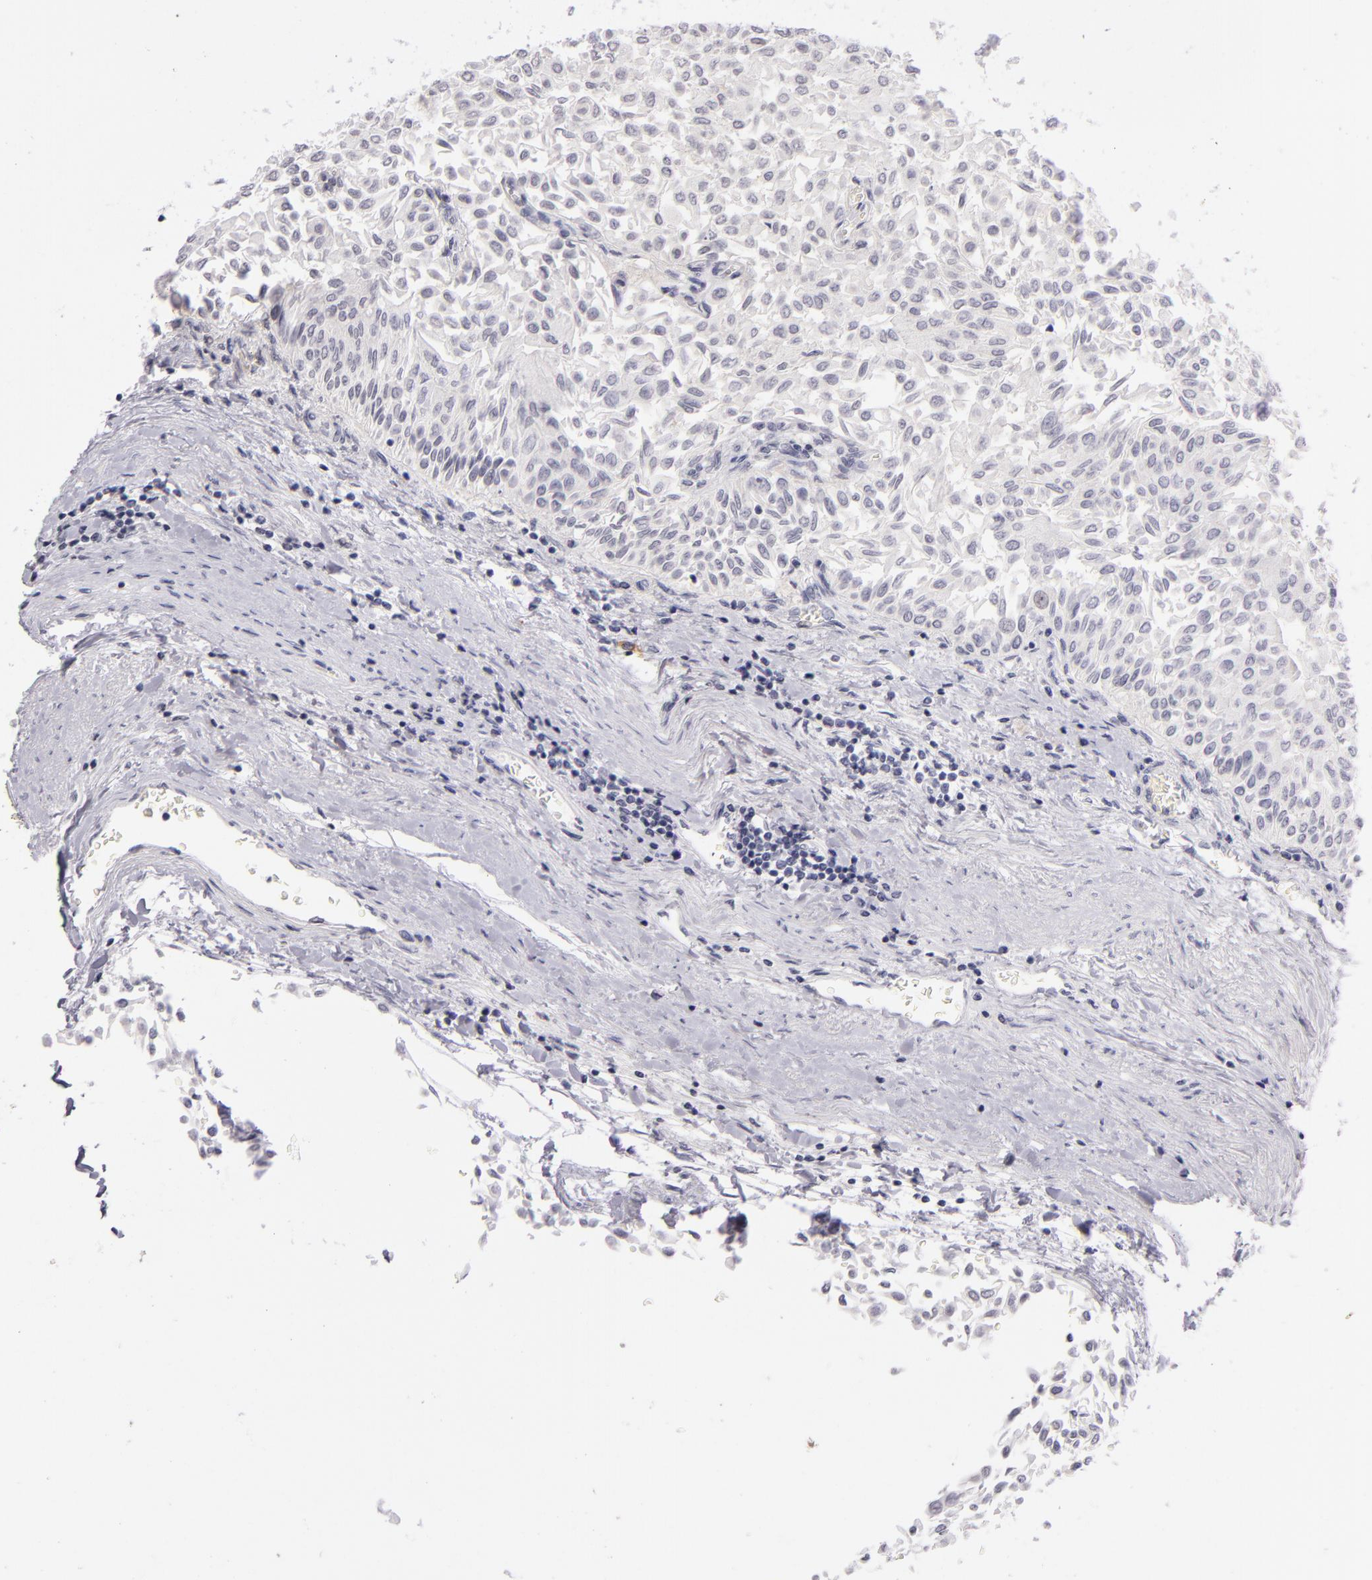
{"staining": {"intensity": "negative", "quantity": "none", "location": "none"}, "tissue": "urothelial cancer", "cell_type": "Tumor cells", "image_type": "cancer", "snomed": [{"axis": "morphology", "description": "Urothelial carcinoma, Low grade"}, {"axis": "topography", "description": "Urinary bladder"}], "caption": "High power microscopy histopathology image of an immunohistochemistry (IHC) histopathology image of urothelial carcinoma (low-grade), revealing no significant staining in tumor cells.", "gene": "CD40", "patient": {"sex": "male", "age": 64}}